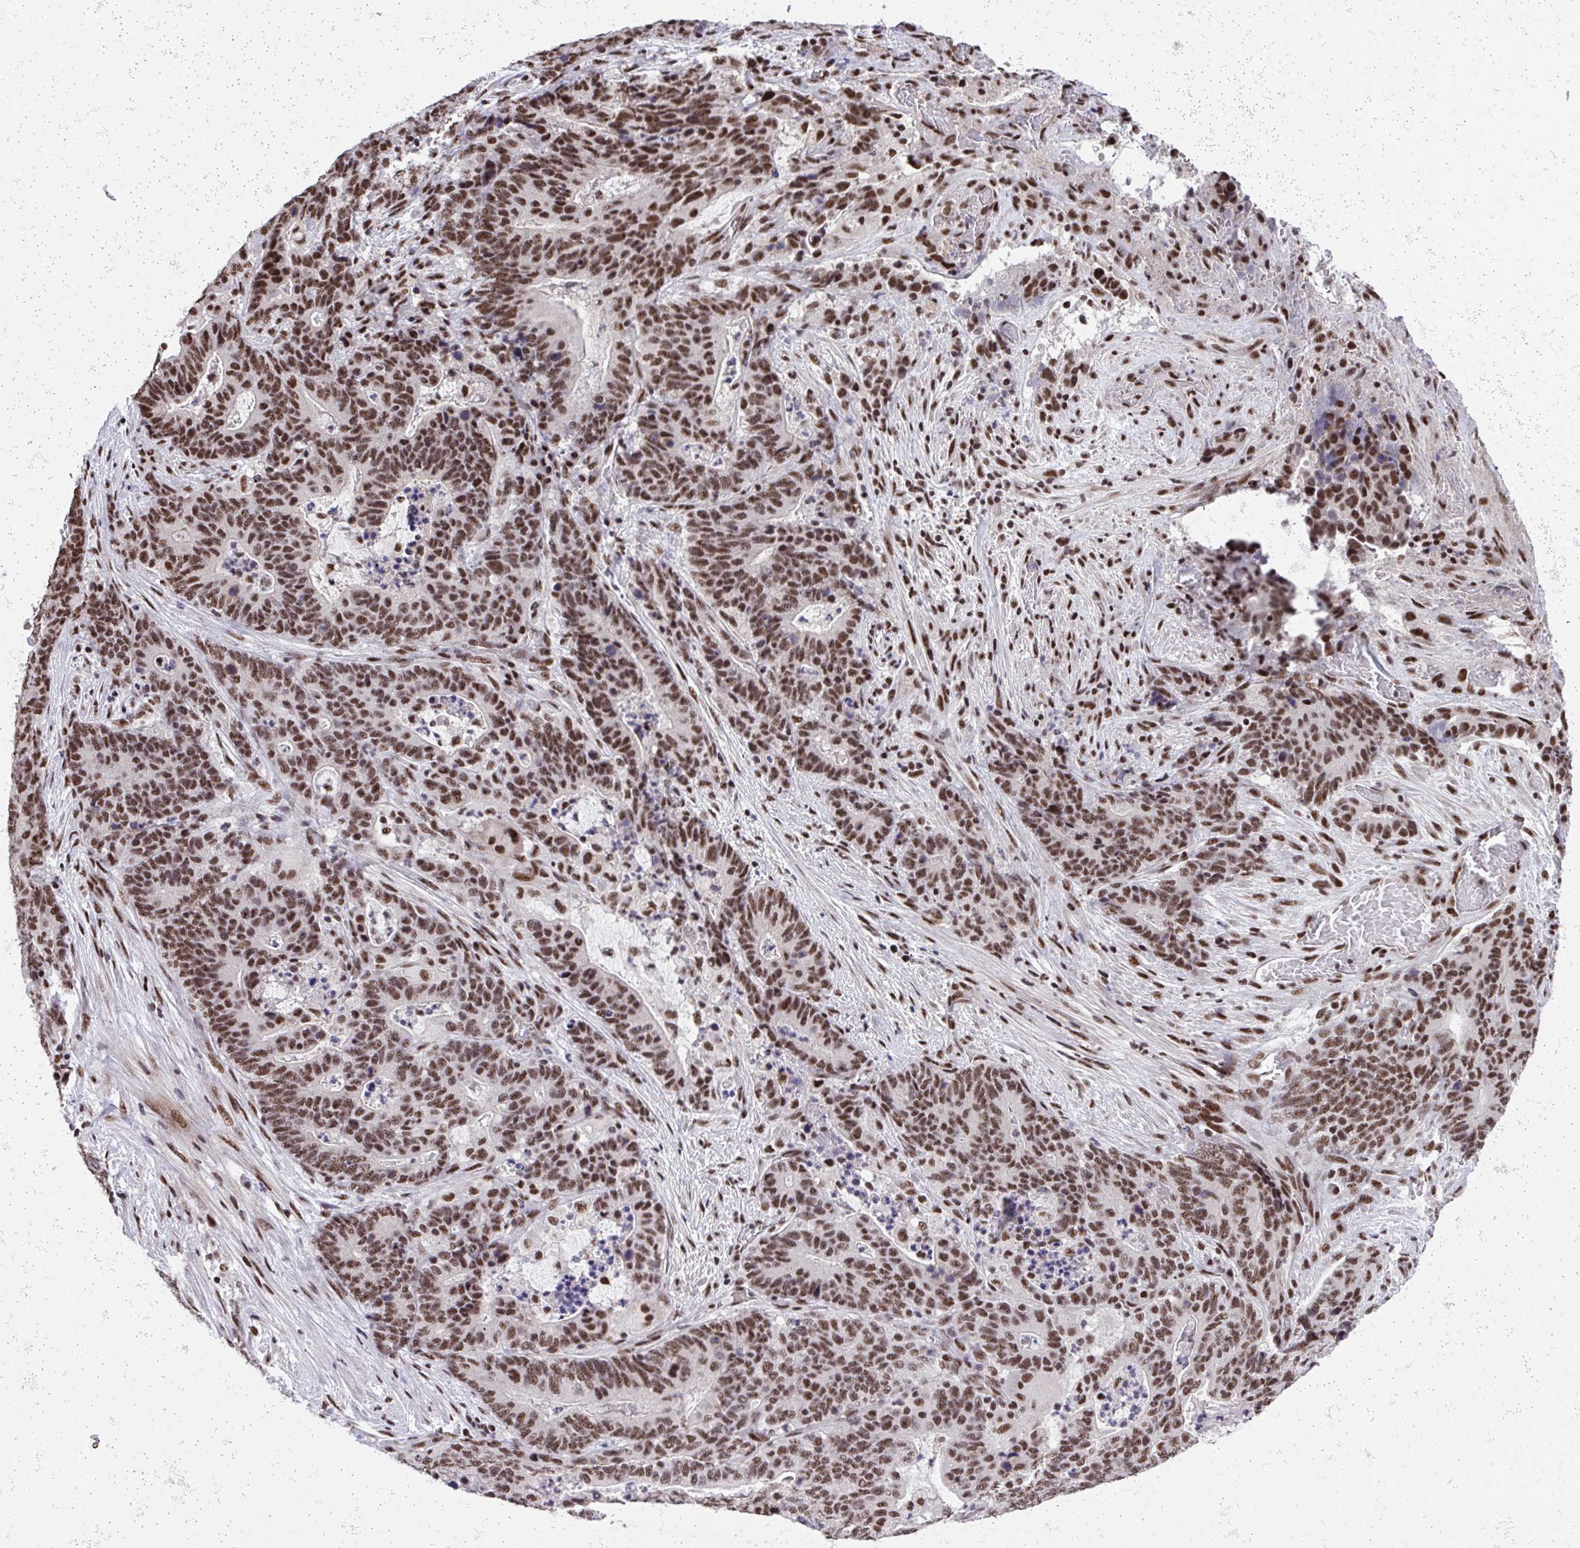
{"staining": {"intensity": "moderate", "quantity": ">75%", "location": "nuclear"}, "tissue": "stomach cancer", "cell_type": "Tumor cells", "image_type": "cancer", "snomed": [{"axis": "morphology", "description": "Normal tissue, NOS"}, {"axis": "morphology", "description": "Adenocarcinoma, NOS"}, {"axis": "topography", "description": "Stomach"}], "caption": "Immunohistochemical staining of human adenocarcinoma (stomach) exhibits medium levels of moderate nuclear expression in approximately >75% of tumor cells.", "gene": "SYNE4", "patient": {"sex": "female", "age": 64}}